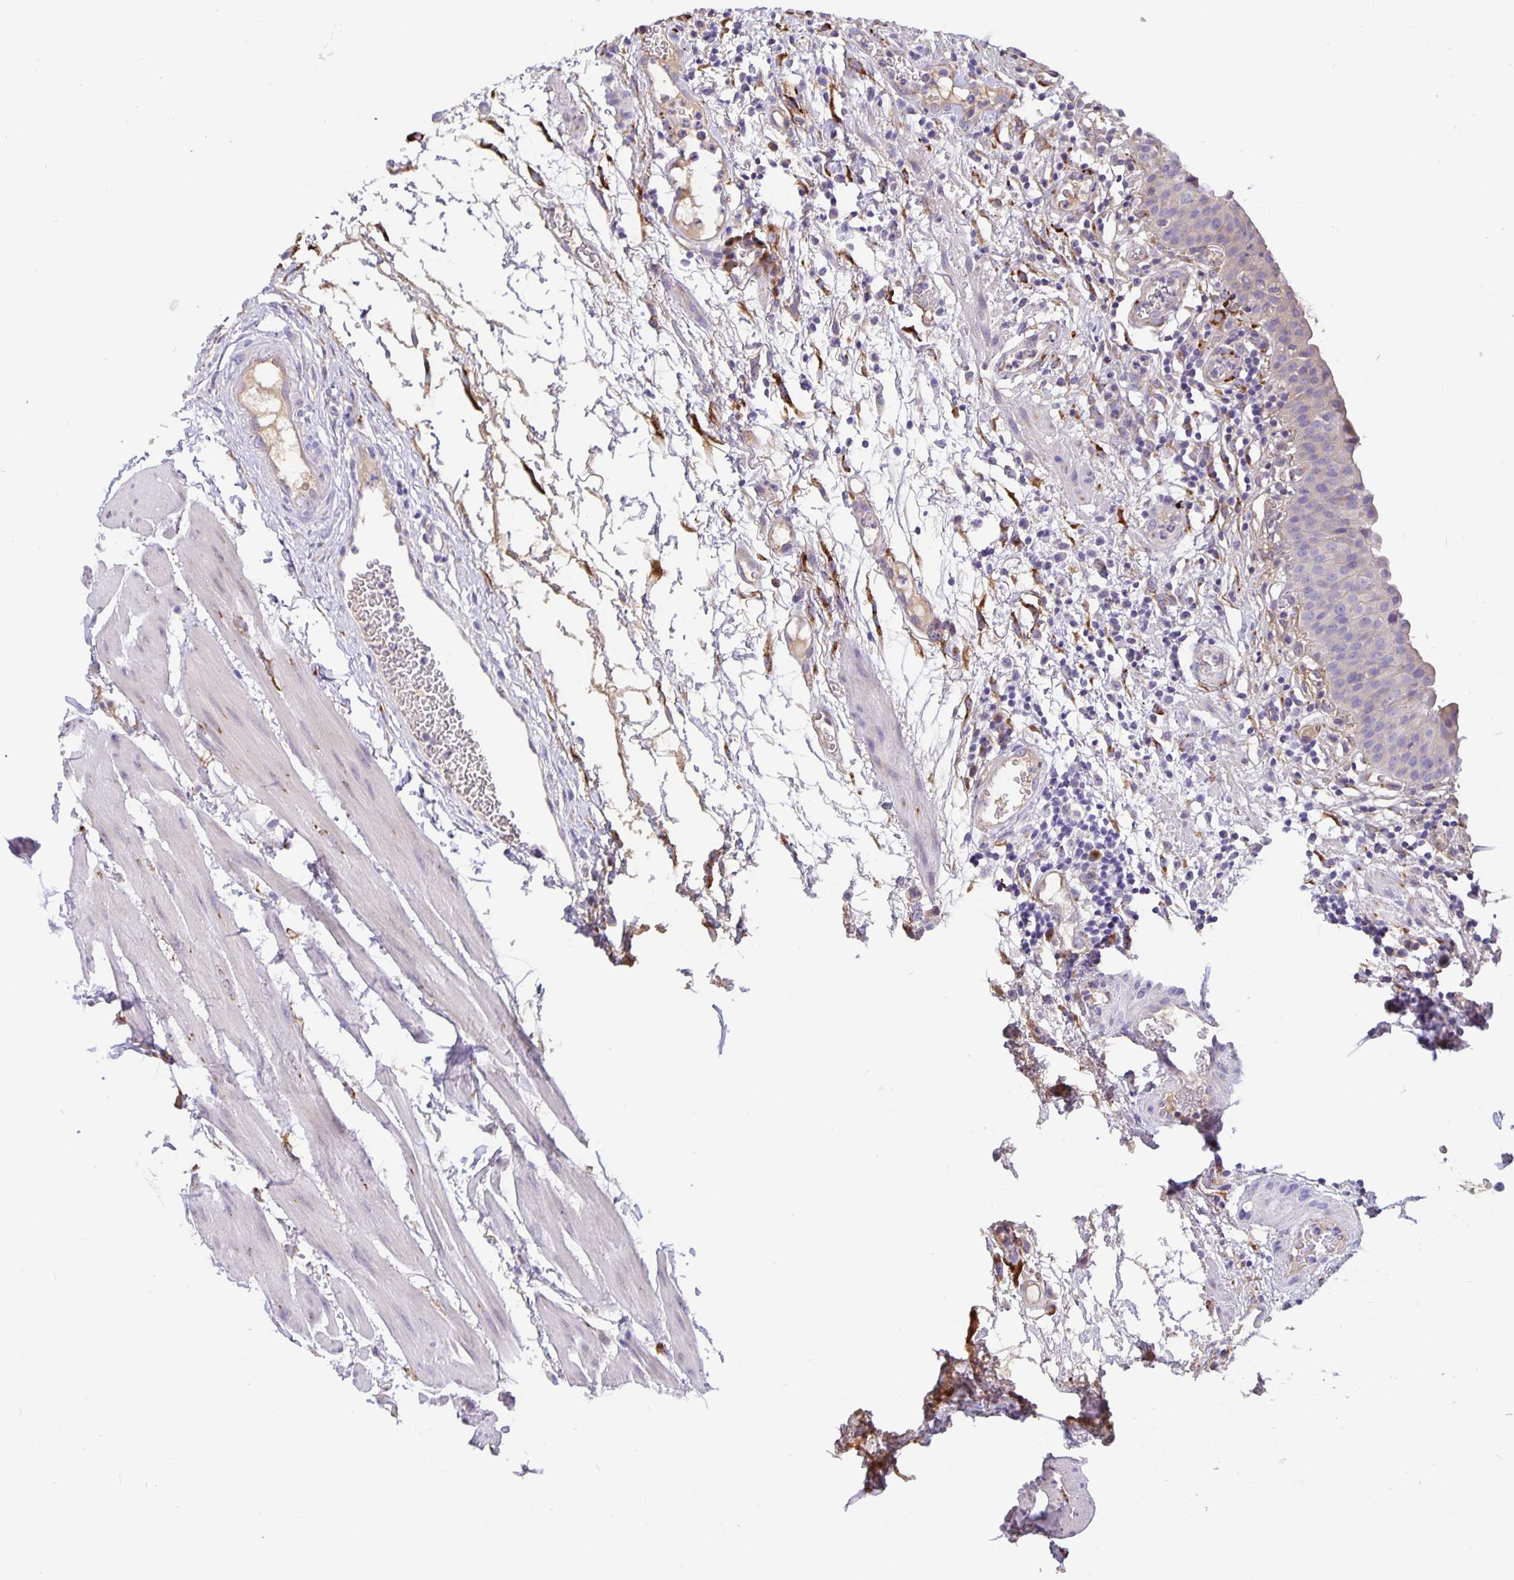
{"staining": {"intensity": "negative", "quantity": "none", "location": "none"}, "tissue": "urinary bladder", "cell_type": "Urothelial cells", "image_type": "normal", "snomed": [{"axis": "morphology", "description": "Normal tissue, NOS"}, {"axis": "morphology", "description": "Inflammation, NOS"}, {"axis": "topography", "description": "Urinary bladder"}], "caption": "Immunohistochemistry (IHC) of benign urinary bladder exhibits no positivity in urothelial cells.", "gene": "EML6", "patient": {"sex": "male", "age": 57}}